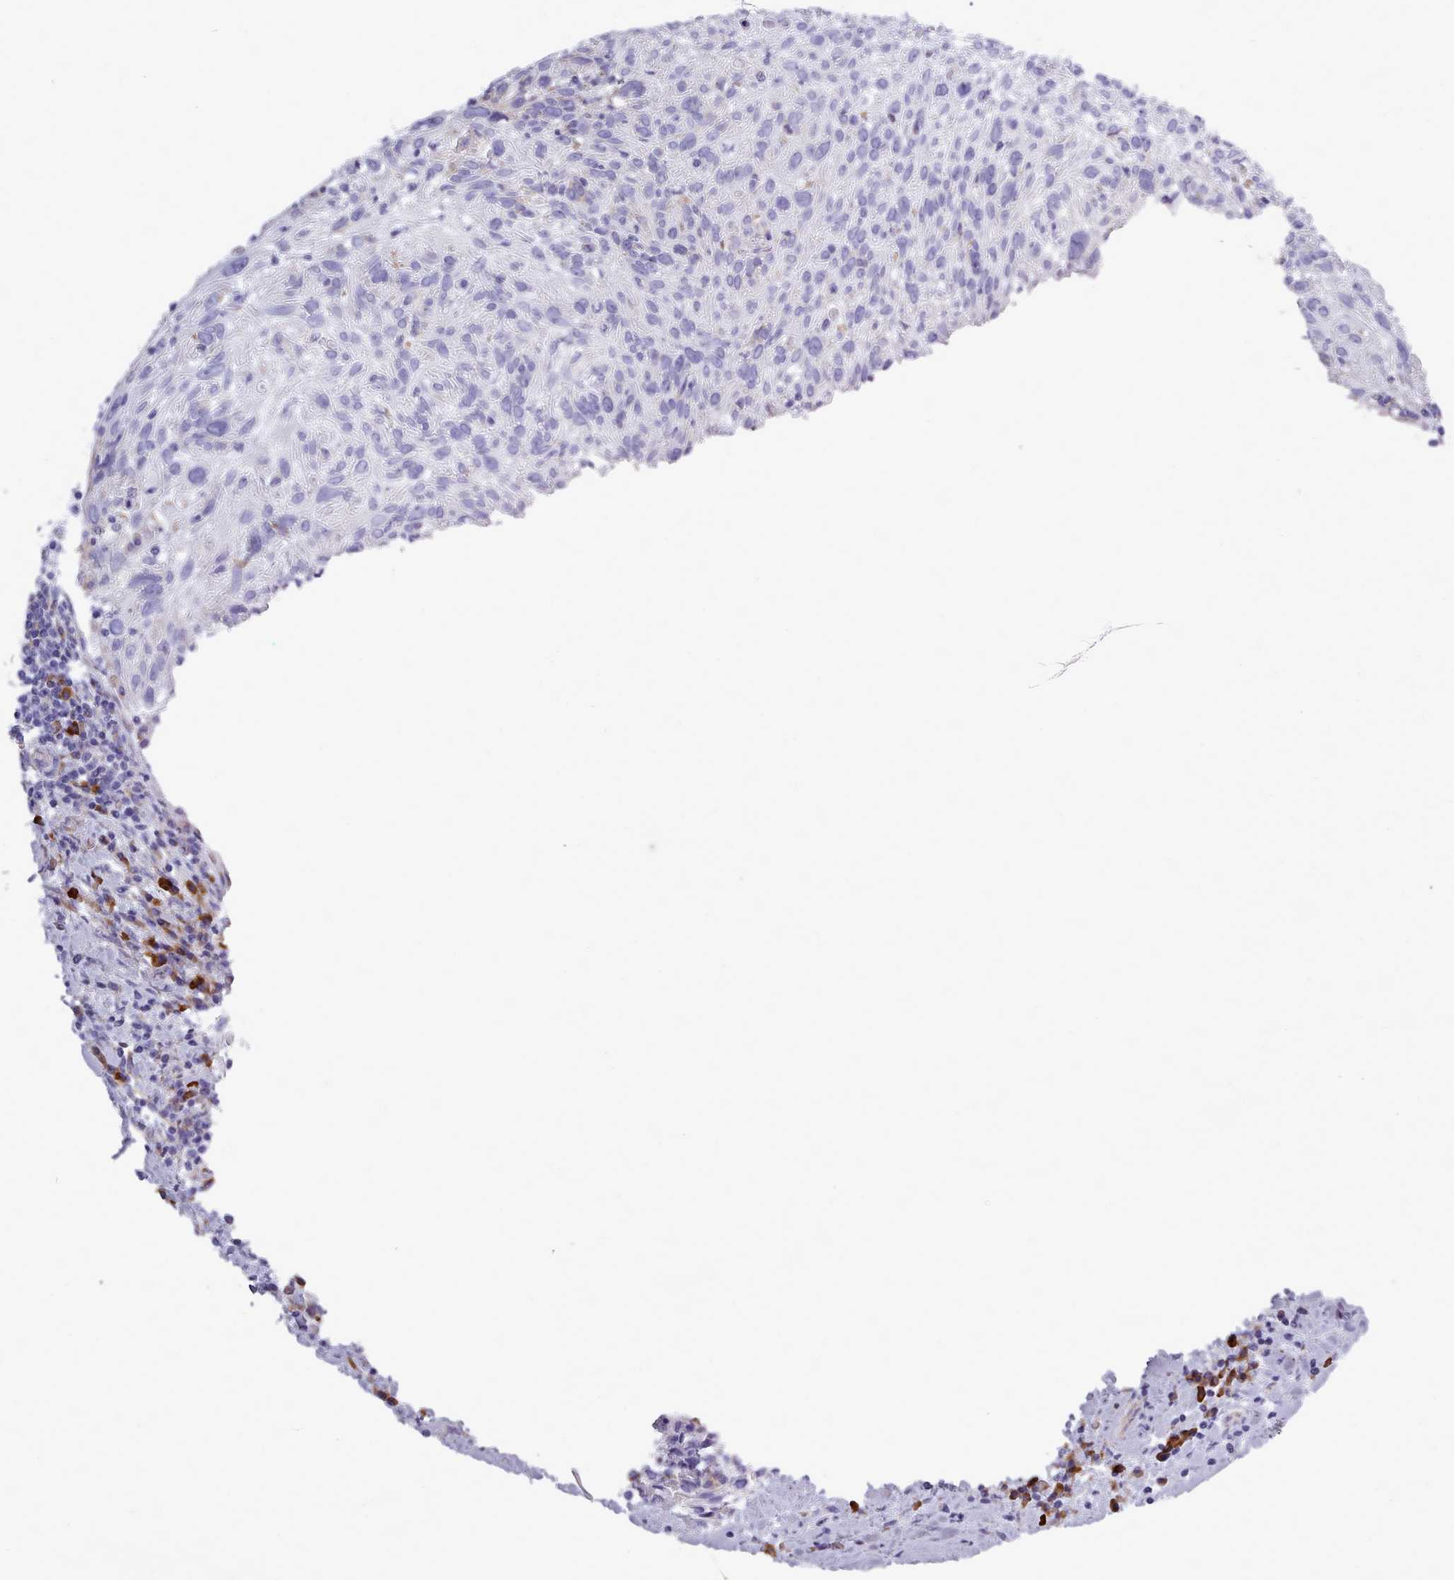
{"staining": {"intensity": "negative", "quantity": "none", "location": "none"}, "tissue": "cervical cancer", "cell_type": "Tumor cells", "image_type": "cancer", "snomed": [{"axis": "morphology", "description": "Squamous cell carcinoma, NOS"}, {"axis": "topography", "description": "Cervix"}], "caption": "Immunohistochemistry histopathology image of human squamous cell carcinoma (cervical) stained for a protein (brown), which reveals no staining in tumor cells.", "gene": "XKR8", "patient": {"sex": "female", "age": 51}}